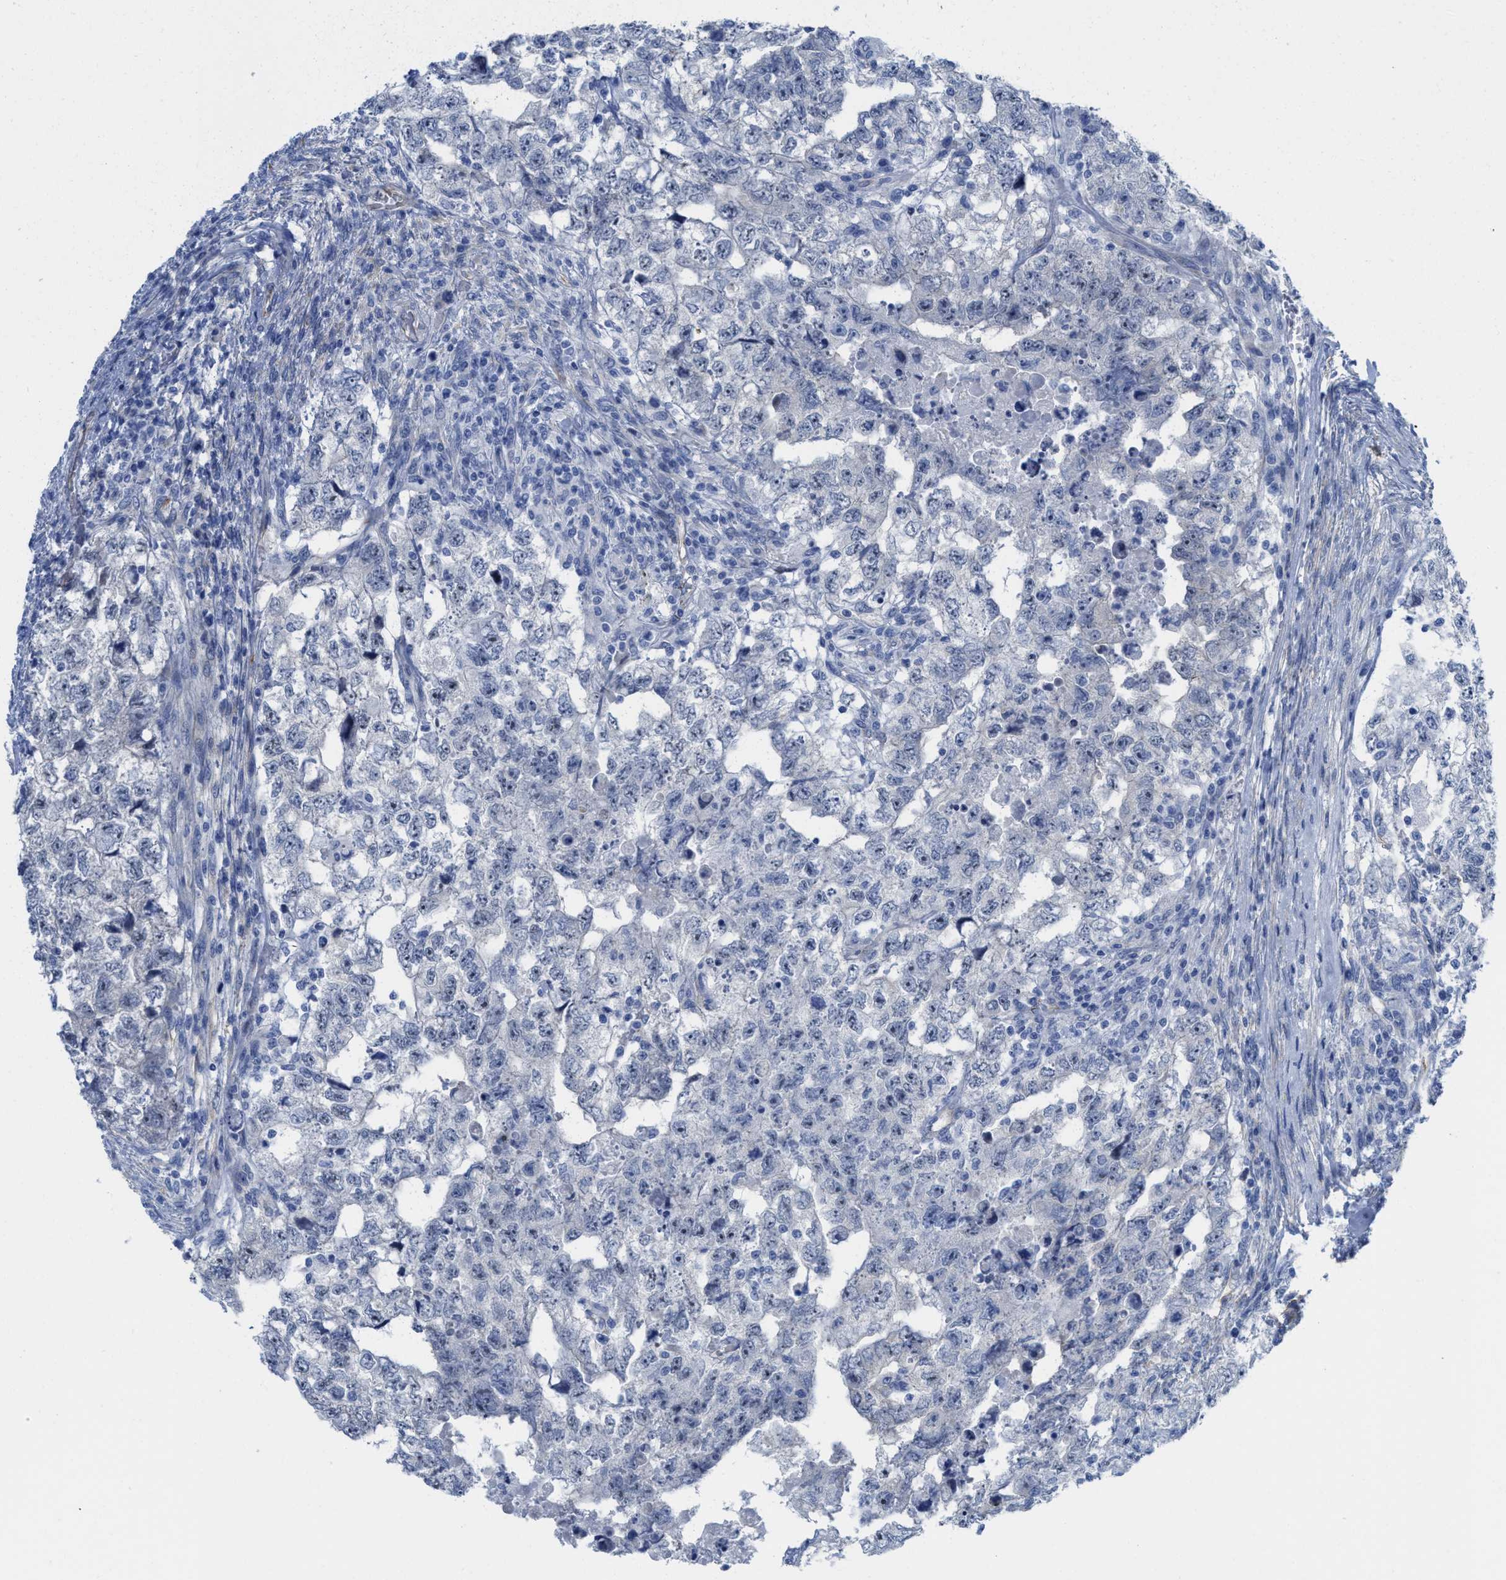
{"staining": {"intensity": "negative", "quantity": "none", "location": "none"}, "tissue": "testis cancer", "cell_type": "Tumor cells", "image_type": "cancer", "snomed": [{"axis": "morphology", "description": "Carcinoma, Embryonal, NOS"}, {"axis": "topography", "description": "Testis"}], "caption": "Immunohistochemistry (IHC) of embryonal carcinoma (testis) exhibits no positivity in tumor cells.", "gene": "TUB", "patient": {"sex": "male", "age": 36}}